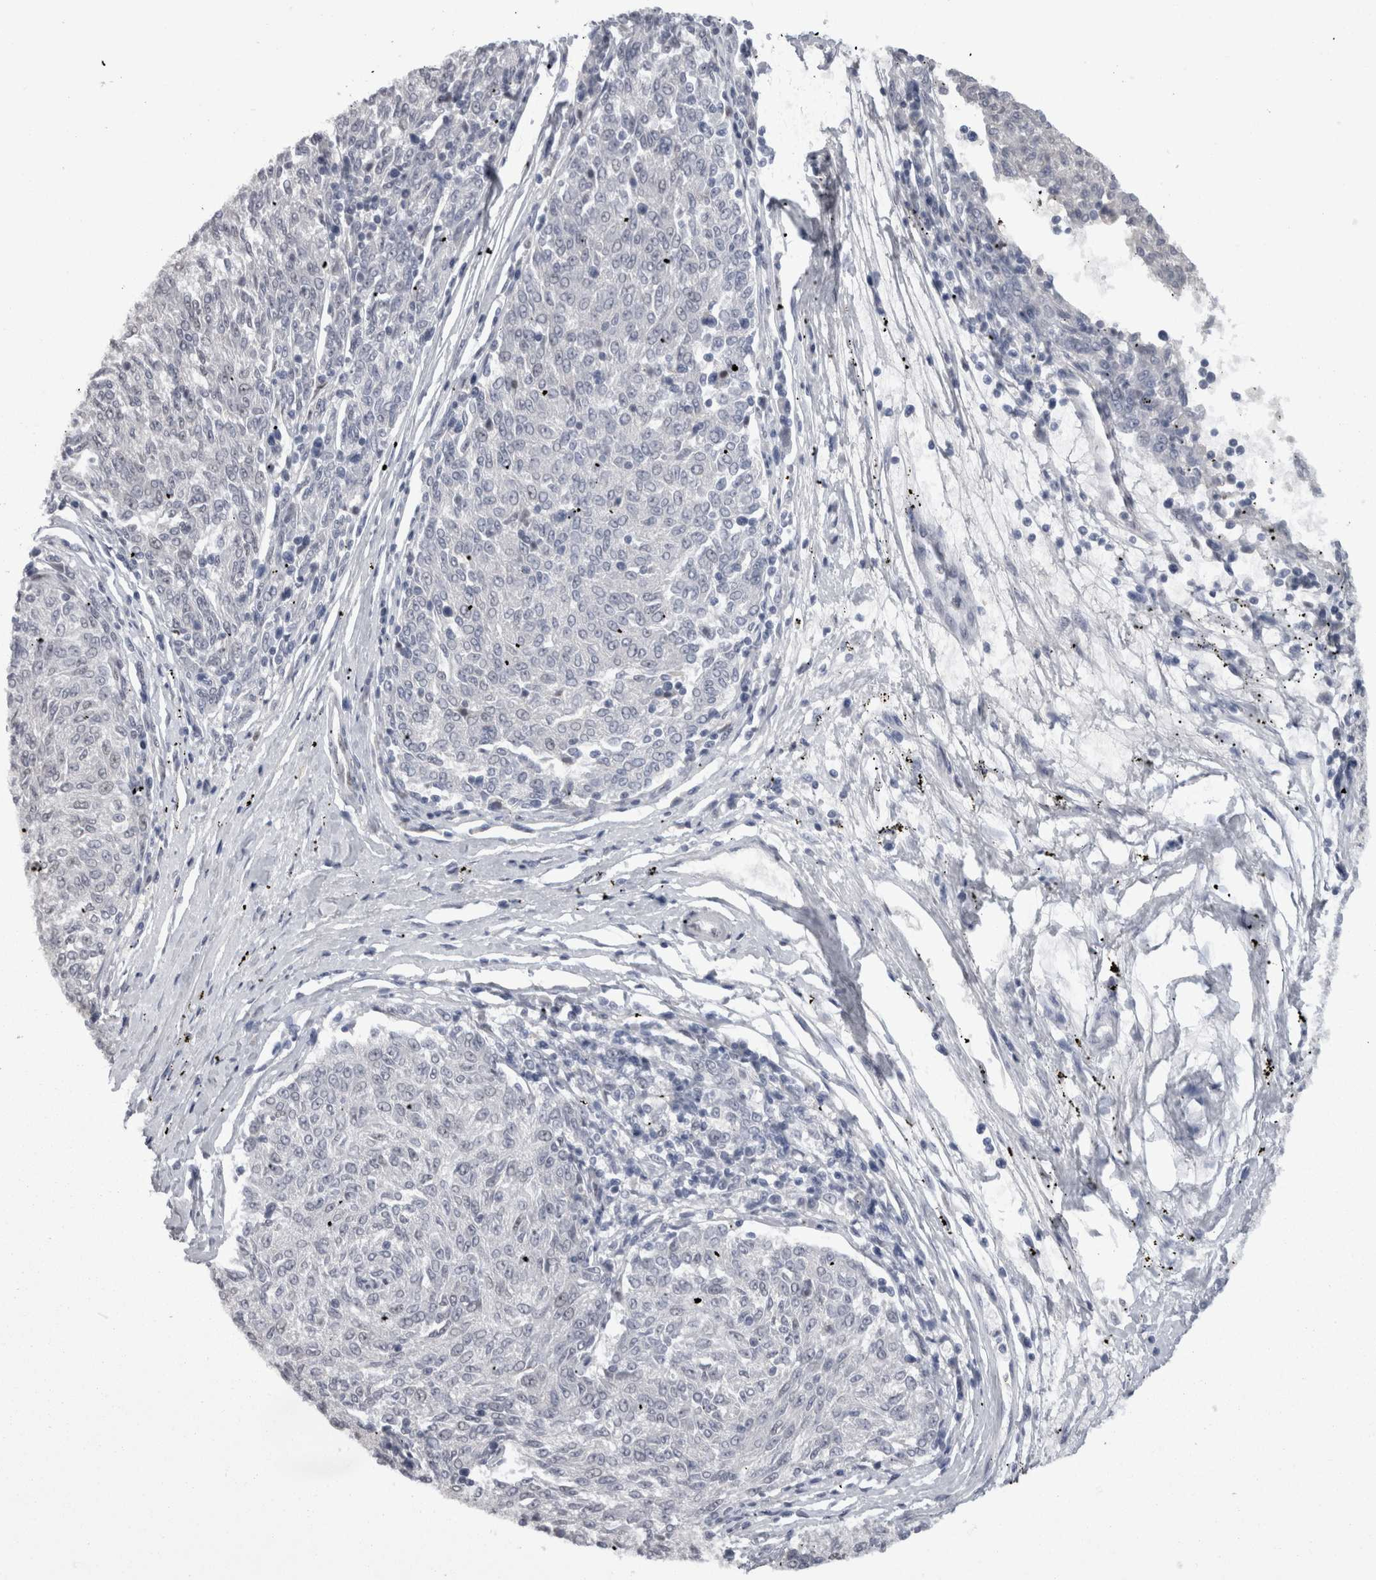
{"staining": {"intensity": "negative", "quantity": "none", "location": "none"}, "tissue": "melanoma", "cell_type": "Tumor cells", "image_type": "cancer", "snomed": [{"axis": "morphology", "description": "Malignant melanoma, NOS"}, {"axis": "topography", "description": "Skin"}], "caption": "An IHC histopathology image of melanoma is shown. There is no staining in tumor cells of melanoma. (IHC, brightfield microscopy, high magnification).", "gene": "C1orf54", "patient": {"sex": "female", "age": 72}}